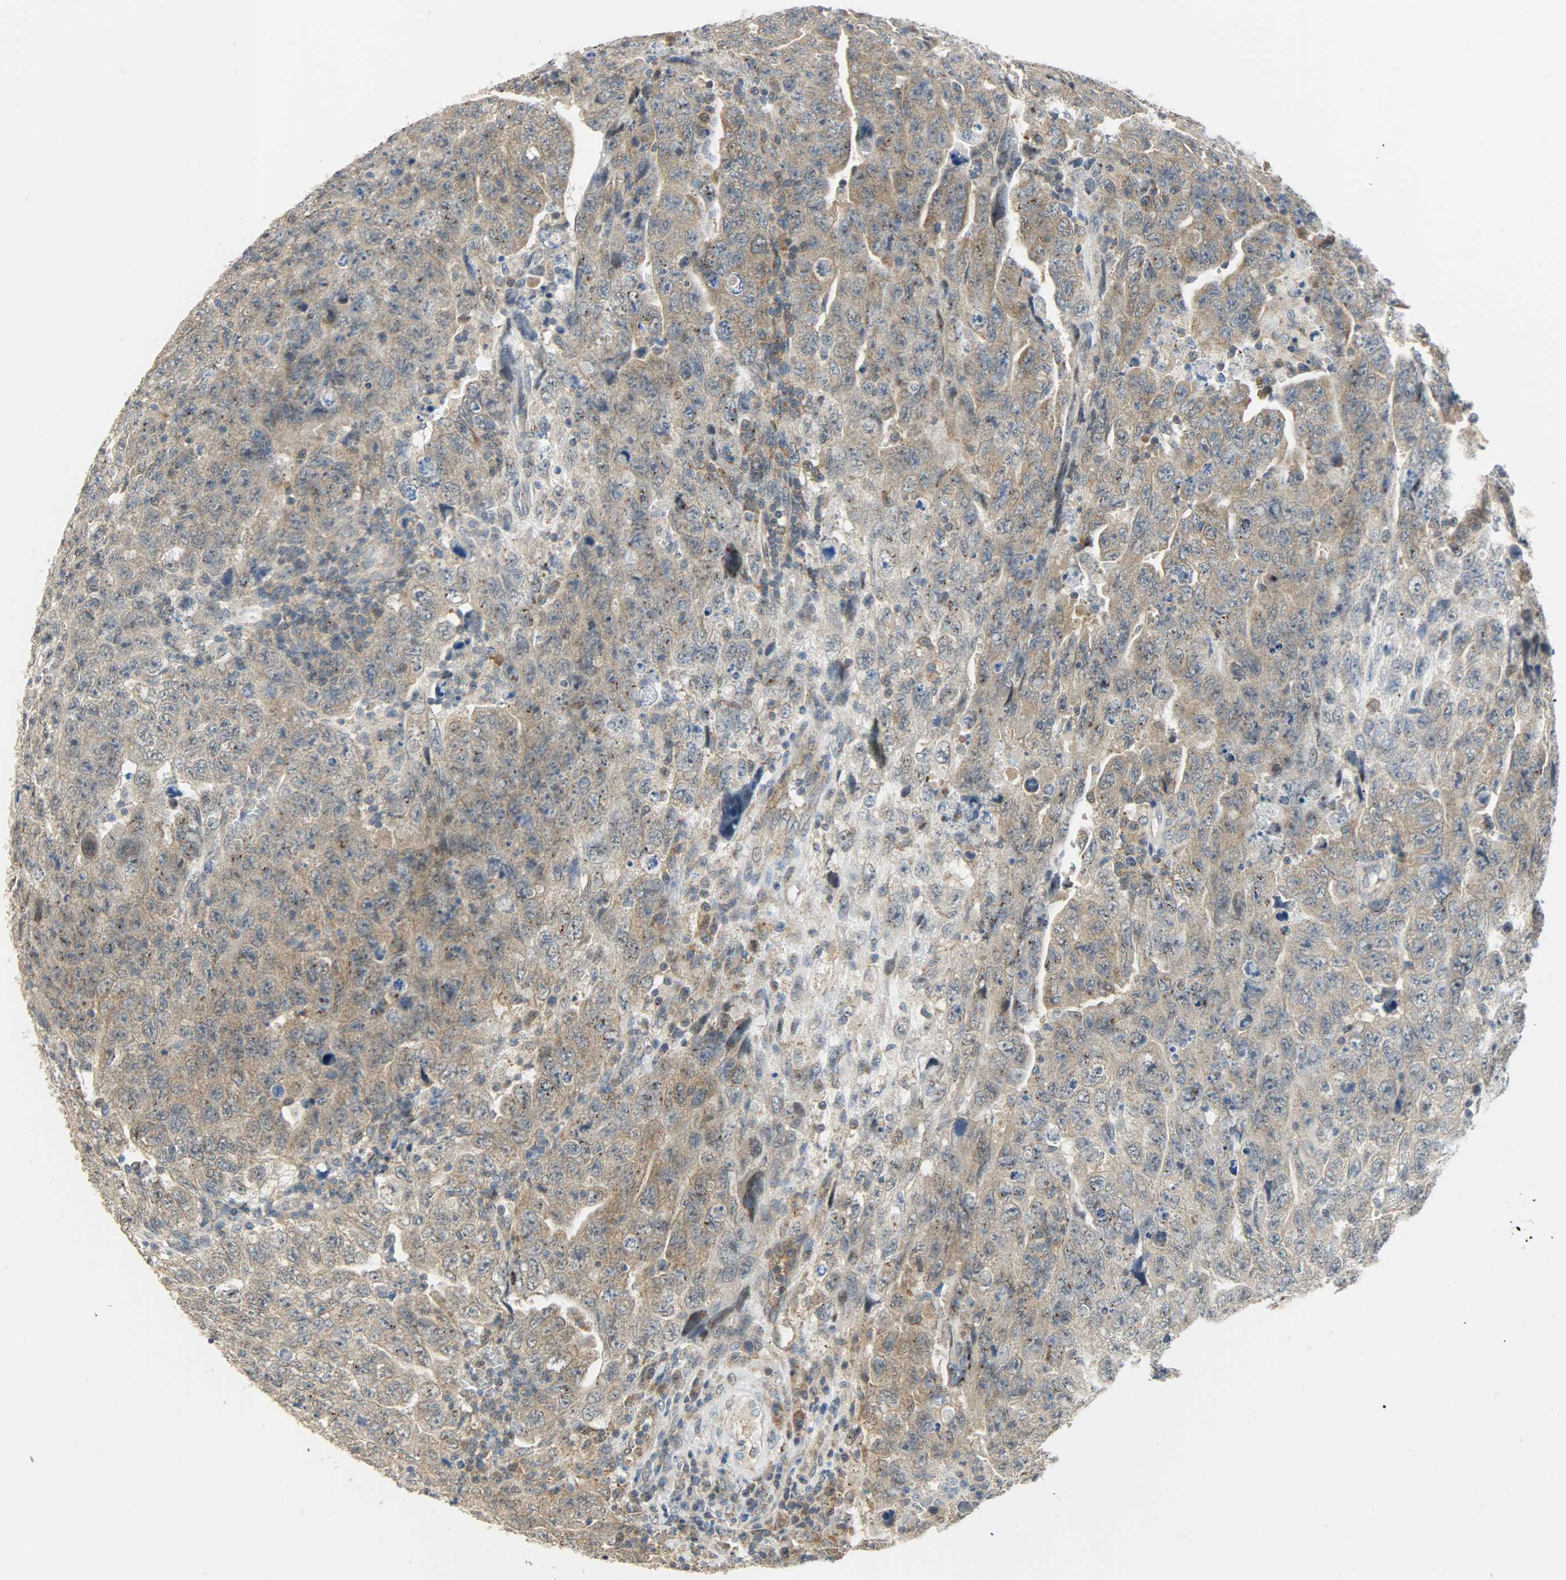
{"staining": {"intensity": "weak", "quantity": ">75%", "location": "cytoplasmic/membranous"}, "tissue": "testis cancer", "cell_type": "Tumor cells", "image_type": "cancer", "snomed": [{"axis": "morphology", "description": "Carcinoma, Embryonal, NOS"}, {"axis": "topography", "description": "Testis"}], "caption": "Immunohistochemistry (IHC) of human testis embryonal carcinoma shows low levels of weak cytoplasmic/membranous positivity in approximately >75% of tumor cells. Using DAB (3,3'-diaminobenzidine) (brown) and hematoxylin (blue) stains, captured at high magnification using brightfield microscopy.", "gene": "GIT2", "patient": {"sex": "male", "age": 28}}